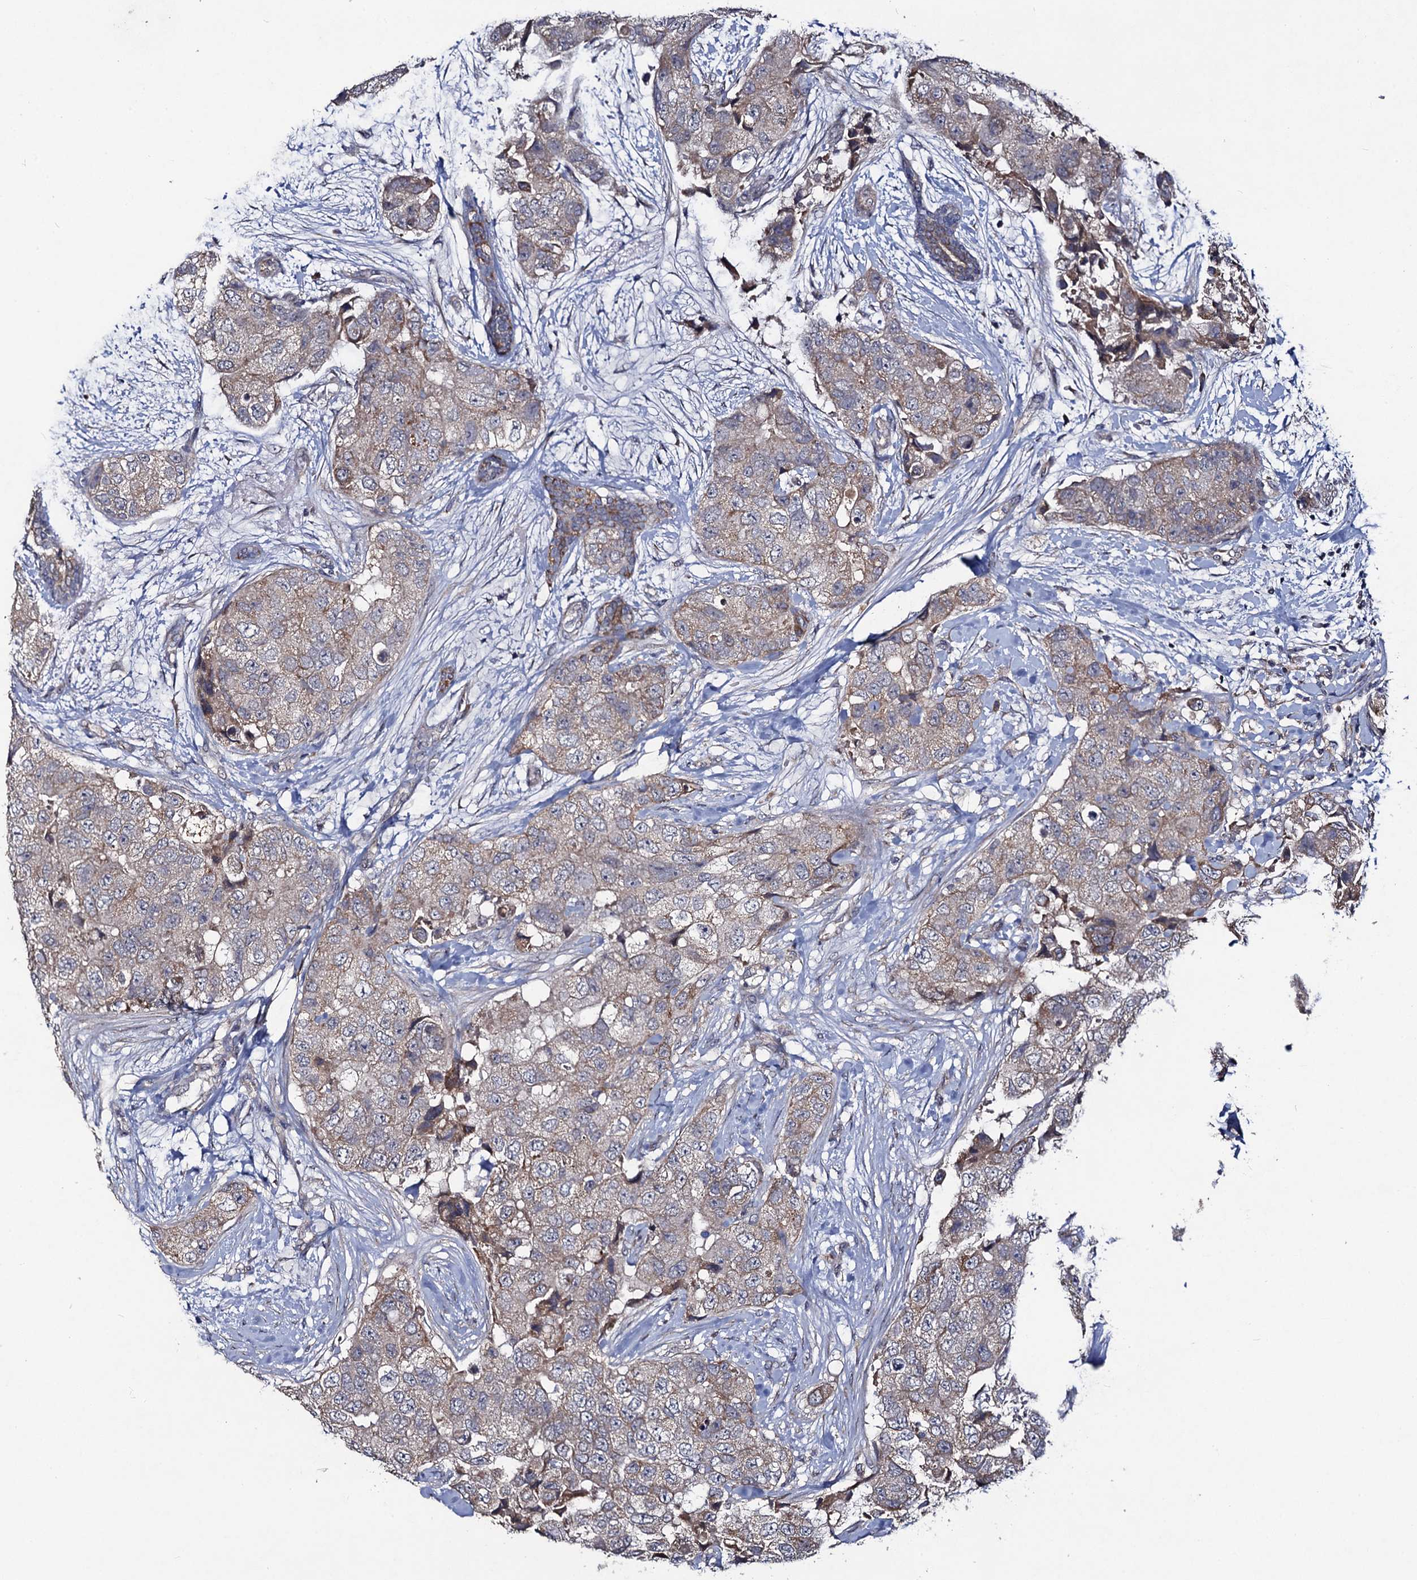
{"staining": {"intensity": "weak", "quantity": ">75%", "location": "cytoplasmic/membranous"}, "tissue": "breast cancer", "cell_type": "Tumor cells", "image_type": "cancer", "snomed": [{"axis": "morphology", "description": "Duct carcinoma"}, {"axis": "topography", "description": "Breast"}], "caption": "Breast cancer (intraductal carcinoma) tissue shows weak cytoplasmic/membranous staining in approximately >75% of tumor cells (DAB (3,3'-diaminobenzidine) IHC, brown staining for protein, blue staining for nuclei).", "gene": "VPS37D", "patient": {"sex": "female", "age": 62}}